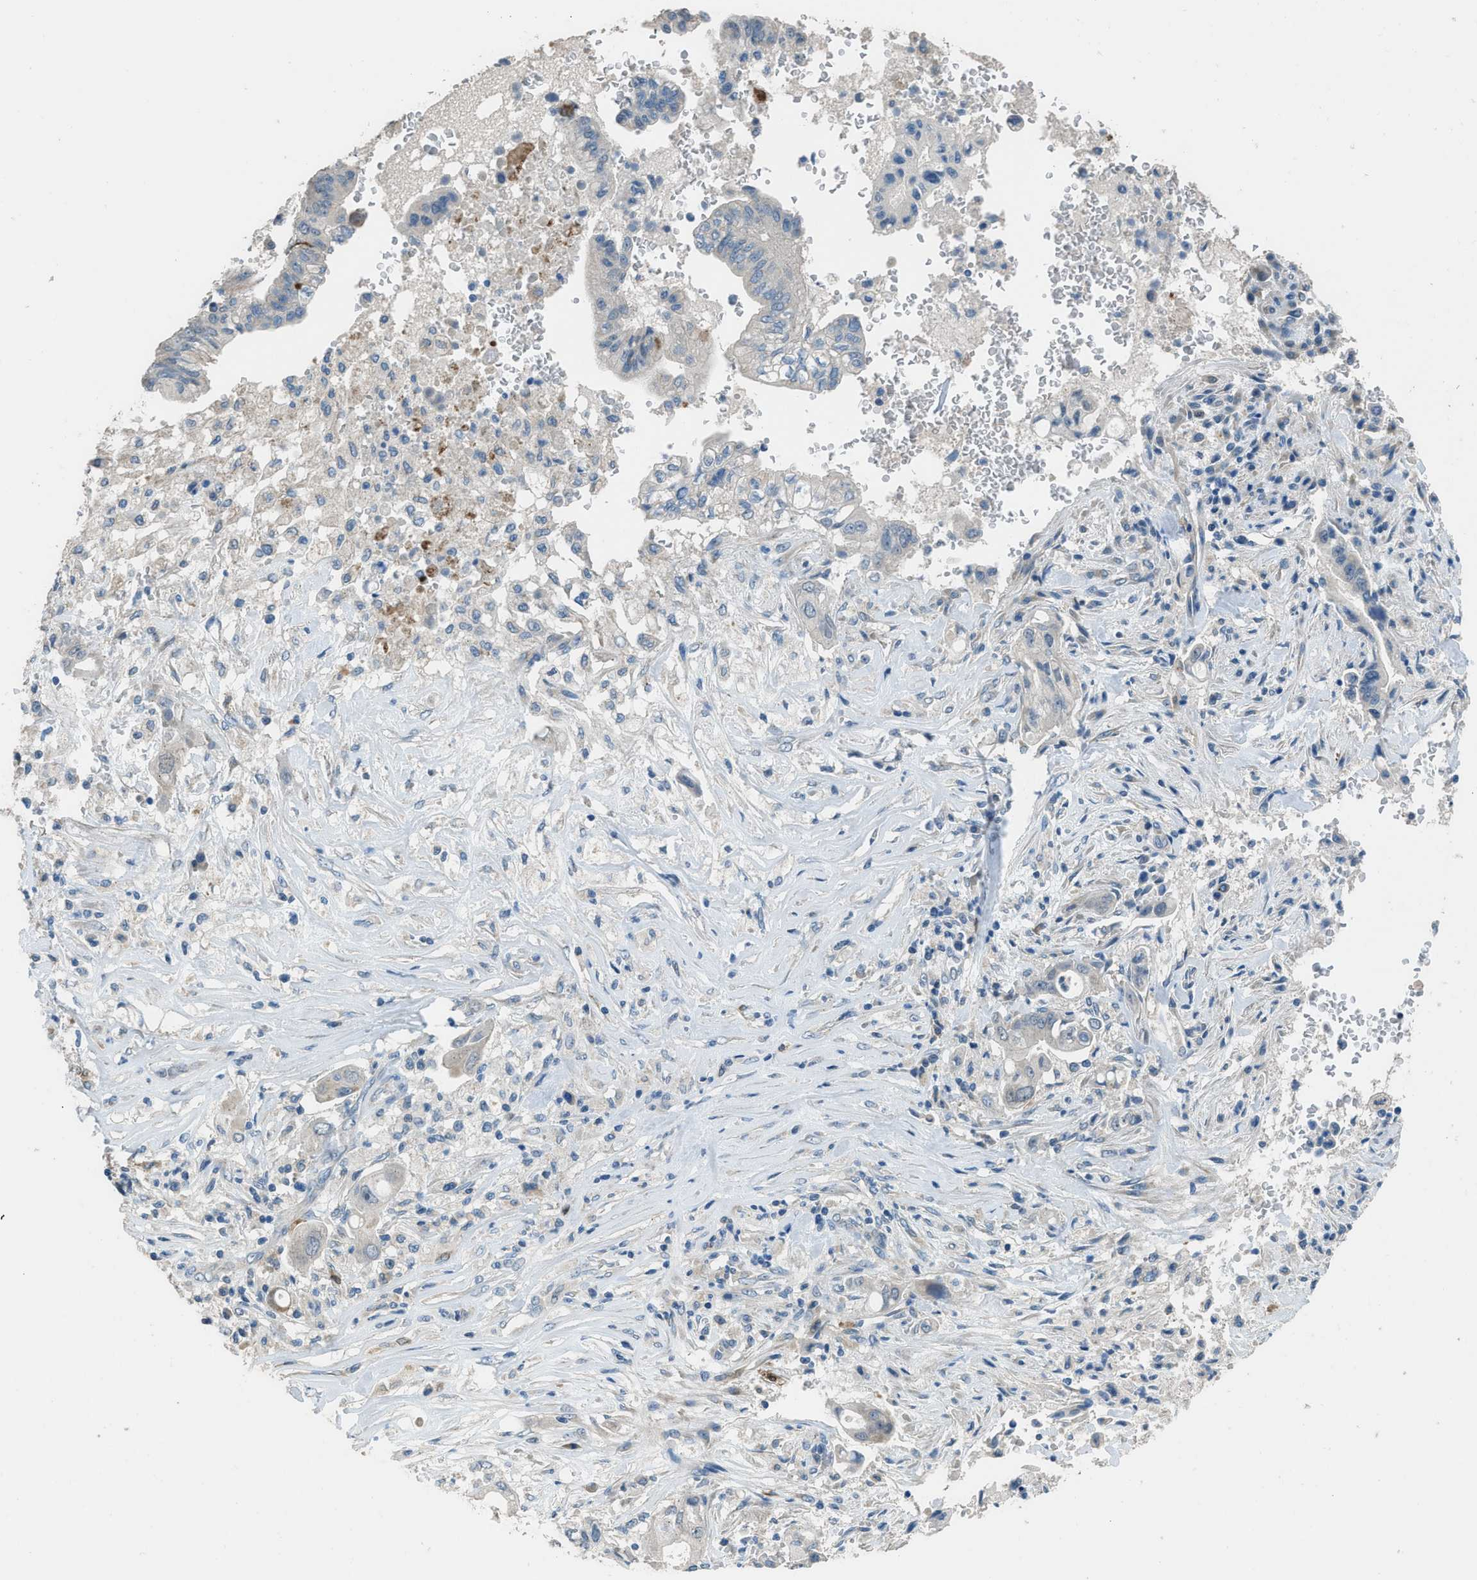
{"staining": {"intensity": "negative", "quantity": "none", "location": "none"}, "tissue": "pancreatic cancer", "cell_type": "Tumor cells", "image_type": "cancer", "snomed": [{"axis": "morphology", "description": "Adenocarcinoma, NOS"}, {"axis": "topography", "description": "Pancreas"}], "caption": "Pancreatic cancer (adenocarcinoma) stained for a protein using IHC exhibits no staining tumor cells.", "gene": "TIMD4", "patient": {"sex": "female", "age": 73}}